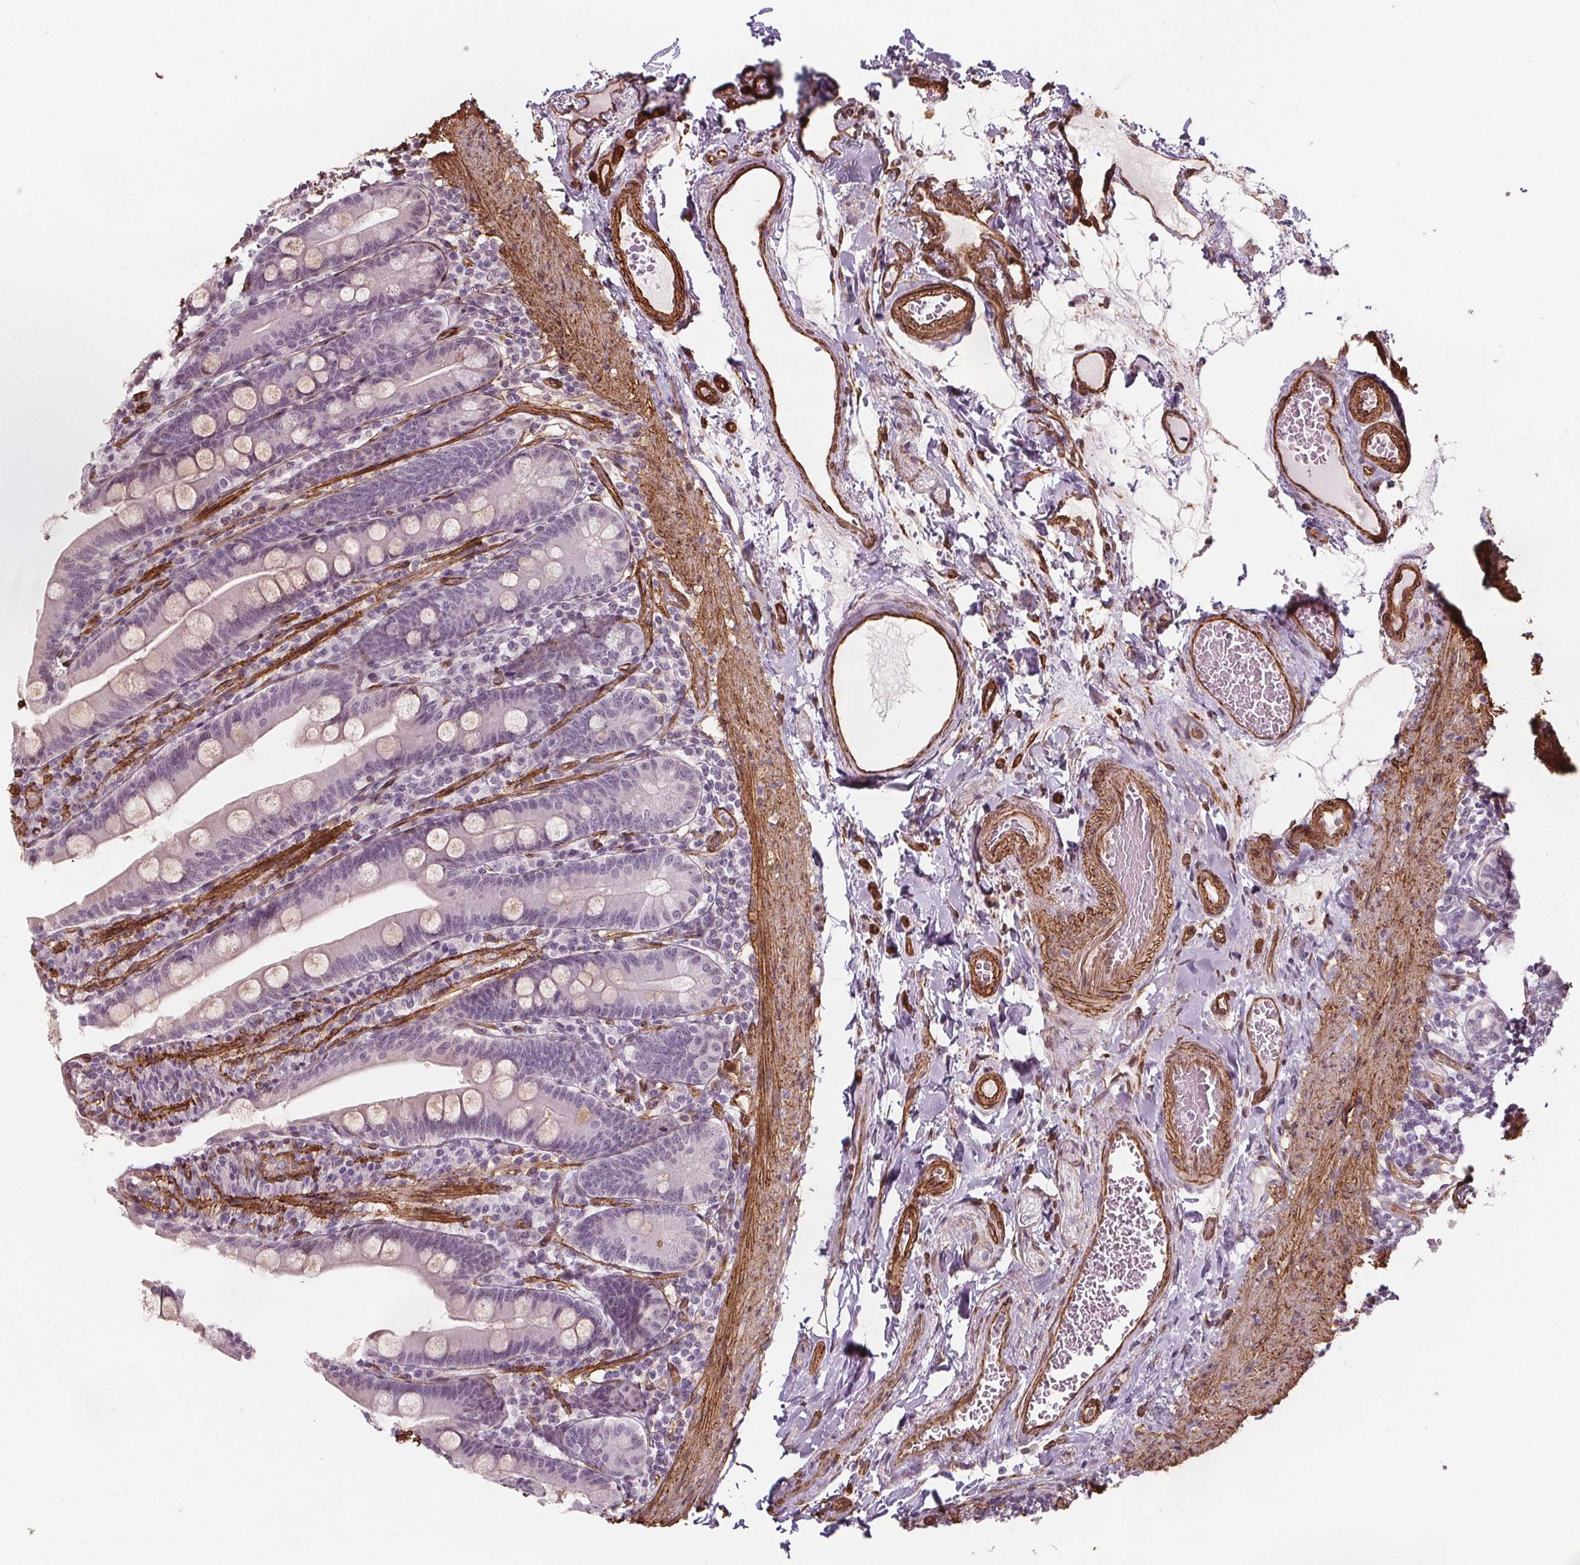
{"staining": {"intensity": "negative", "quantity": "none", "location": "none"}, "tissue": "duodenum", "cell_type": "Glandular cells", "image_type": "normal", "snomed": [{"axis": "morphology", "description": "Normal tissue, NOS"}, {"axis": "topography", "description": "Duodenum"}], "caption": "The histopathology image reveals no significant expression in glandular cells of duodenum. The staining is performed using DAB (3,3'-diaminobenzidine) brown chromogen with nuclei counter-stained in using hematoxylin.", "gene": "HAS1", "patient": {"sex": "female", "age": 67}}